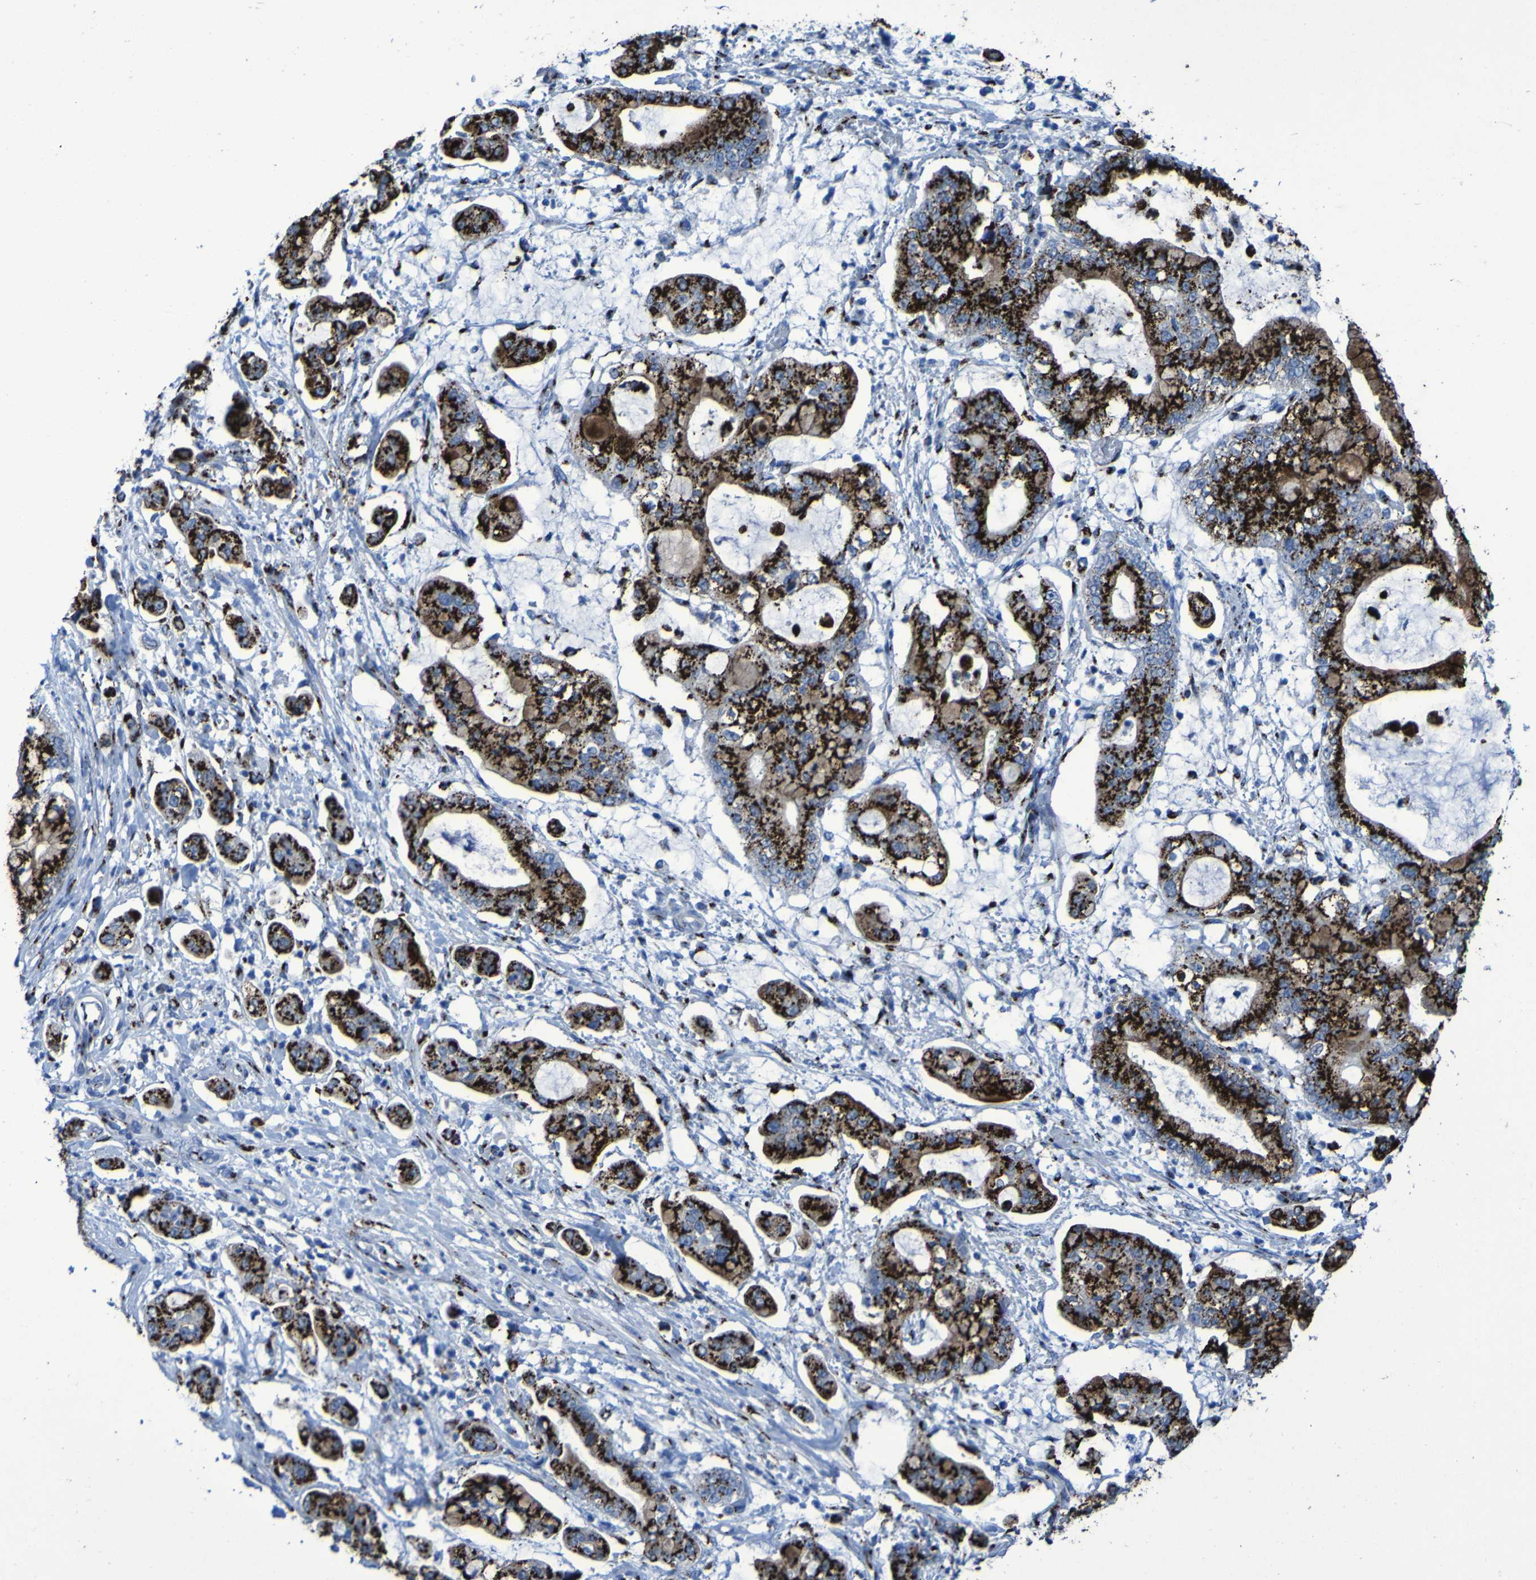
{"staining": {"intensity": "strong", "quantity": ">75%", "location": "cytoplasmic/membranous"}, "tissue": "stomach cancer", "cell_type": "Tumor cells", "image_type": "cancer", "snomed": [{"axis": "morphology", "description": "Adenocarcinoma, NOS"}, {"axis": "topography", "description": "Stomach"}], "caption": "Immunohistochemical staining of human adenocarcinoma (stomach) shows strong cytoplasmic/membranous protein expression in about >75% of tumor cells.", "gene": "GOLM1", "patient": {"sex": "male", "age": 76}}